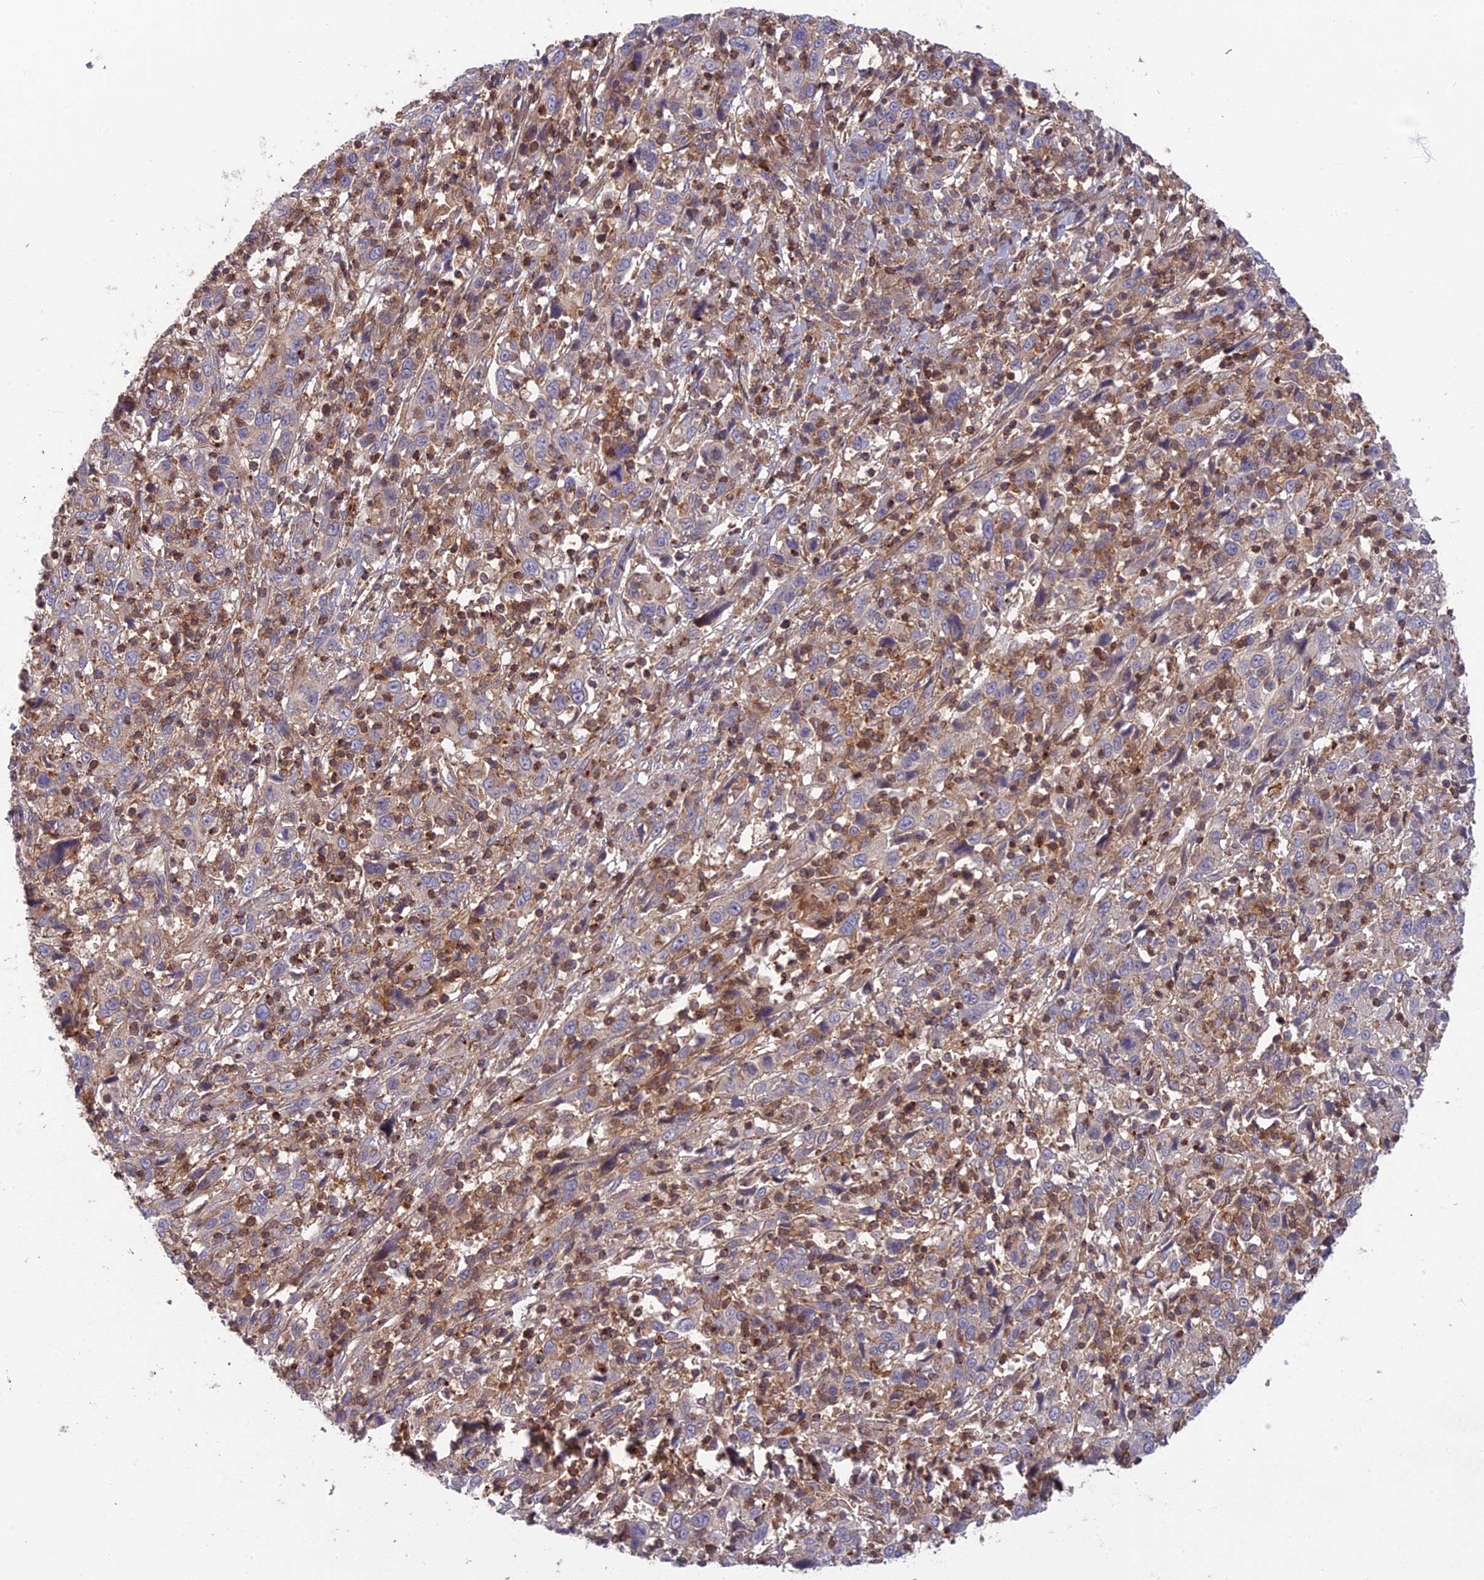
{"staining": {"intensity": "weak", "quantity": "<25%", "location": "cytoplasmic/membranous"}, "tissue": "cervical cancer", "cell_type": "Tumor cells", "image_type": "cancer", "snomed": [{"axis": "morphology", "description": "Squamous cell carcinoma, NOS"}, {"axis": "topography", "description": "Cervix"}], "caption": "Immunohistochemistry (IHC) photomicrograph of cervical cancer (squamous cell carcinoma) stained for a protein (brown), which reveals no expression in tumor cells. (DAB immunohistochemistry (IHC), high magnification).", "gene": "CPNE7", "patient": {"sex": "female", "age": 46}}